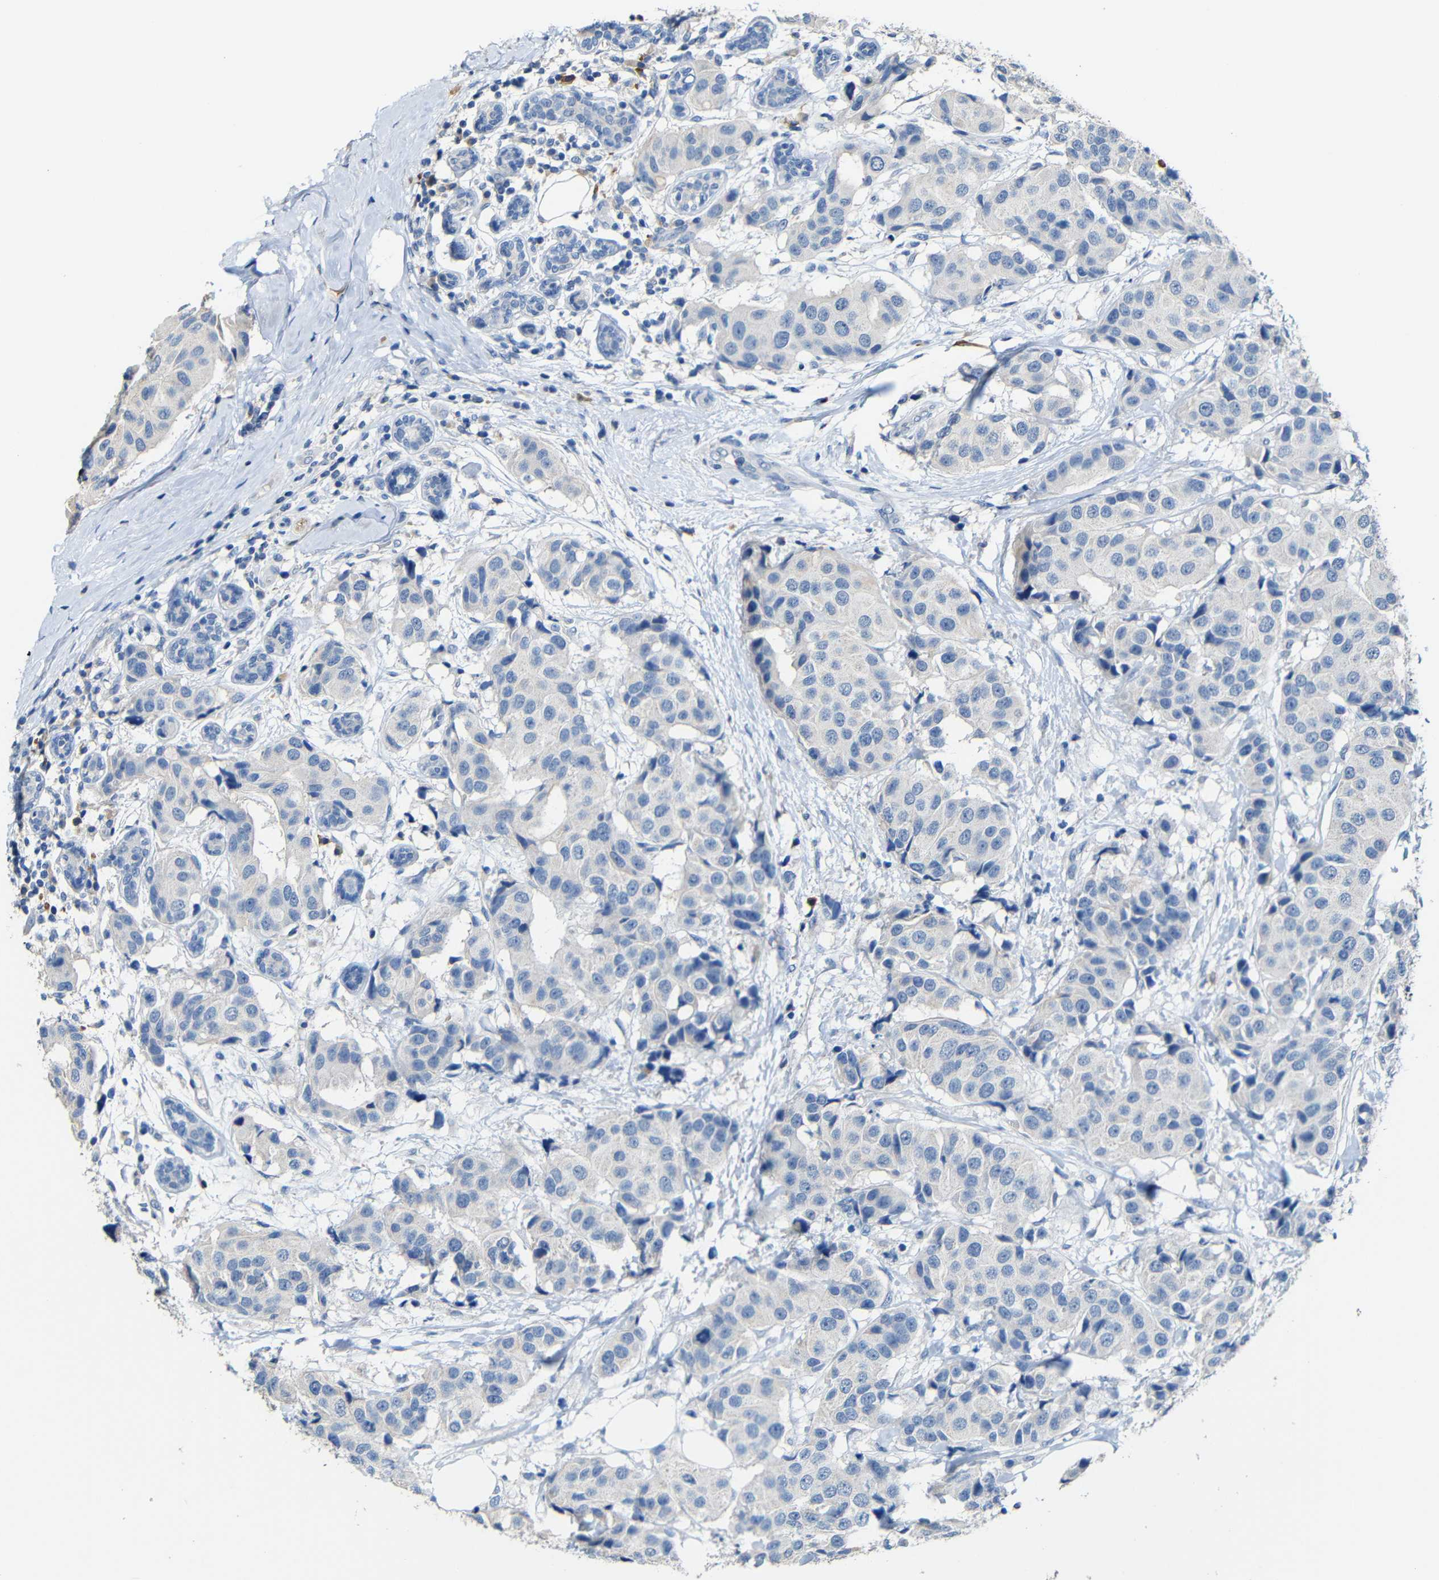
{"staining": {"intensity": "negative", "quantity": "none", "location": "none"}, "tissue": "breast cancer", "cell_type": "Tumor cells", "image_type": "cancer", "snomed": [{"axis": "morphology", "description": "Normal tissue, NOS"}, {"axis": "morphology", "description": "Duct carcinoma"}, {"axis": "topography", "description": "Breast"}], "caption": "The histopathology image exhibits no staining of tumor cells in breast cancer (infiltrating ductal carcinoma).", "gene": "ACKR2", "patient": {"sex": "female", "age": 39}}